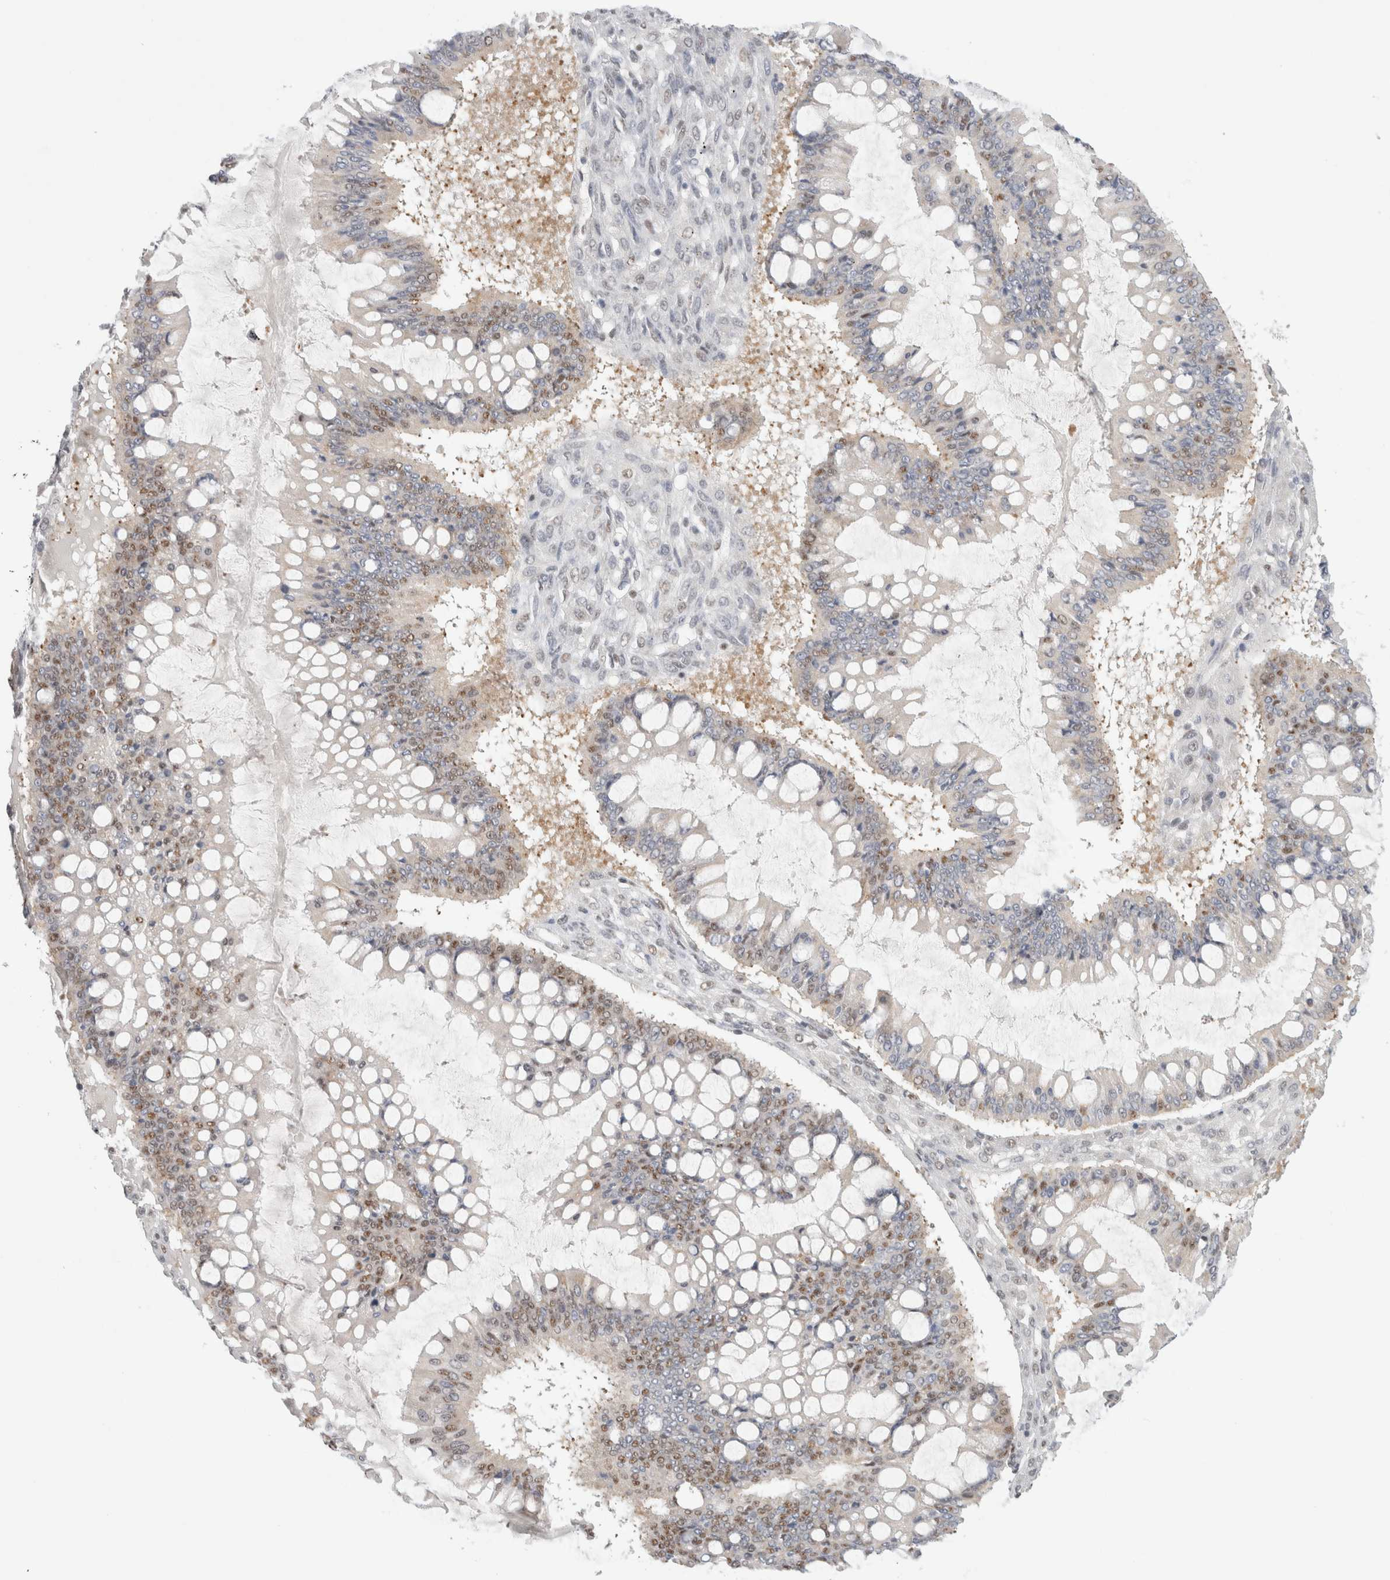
{"staining": {"intensity": "weak", "quantity": "25%-75%", "location": "nuclear"}, "tissue": "ovarian cancer", "cell_type": "Tumor cells", "image_type": "cancer", "snomed": [{"axis": "morphology", "description": "Cystadenocarcinoma, mucinous, NOS"}, {"axis": "topography", "description": "Ovary"}], "caption": "A low amount of weak nuclear staining is present in about 25%-75% of tumor cells in ovarian mucinous cystadenocarcinoma tissue.", "gene": "TRMT12", "patient": {"sex": "female", "age": 73}}